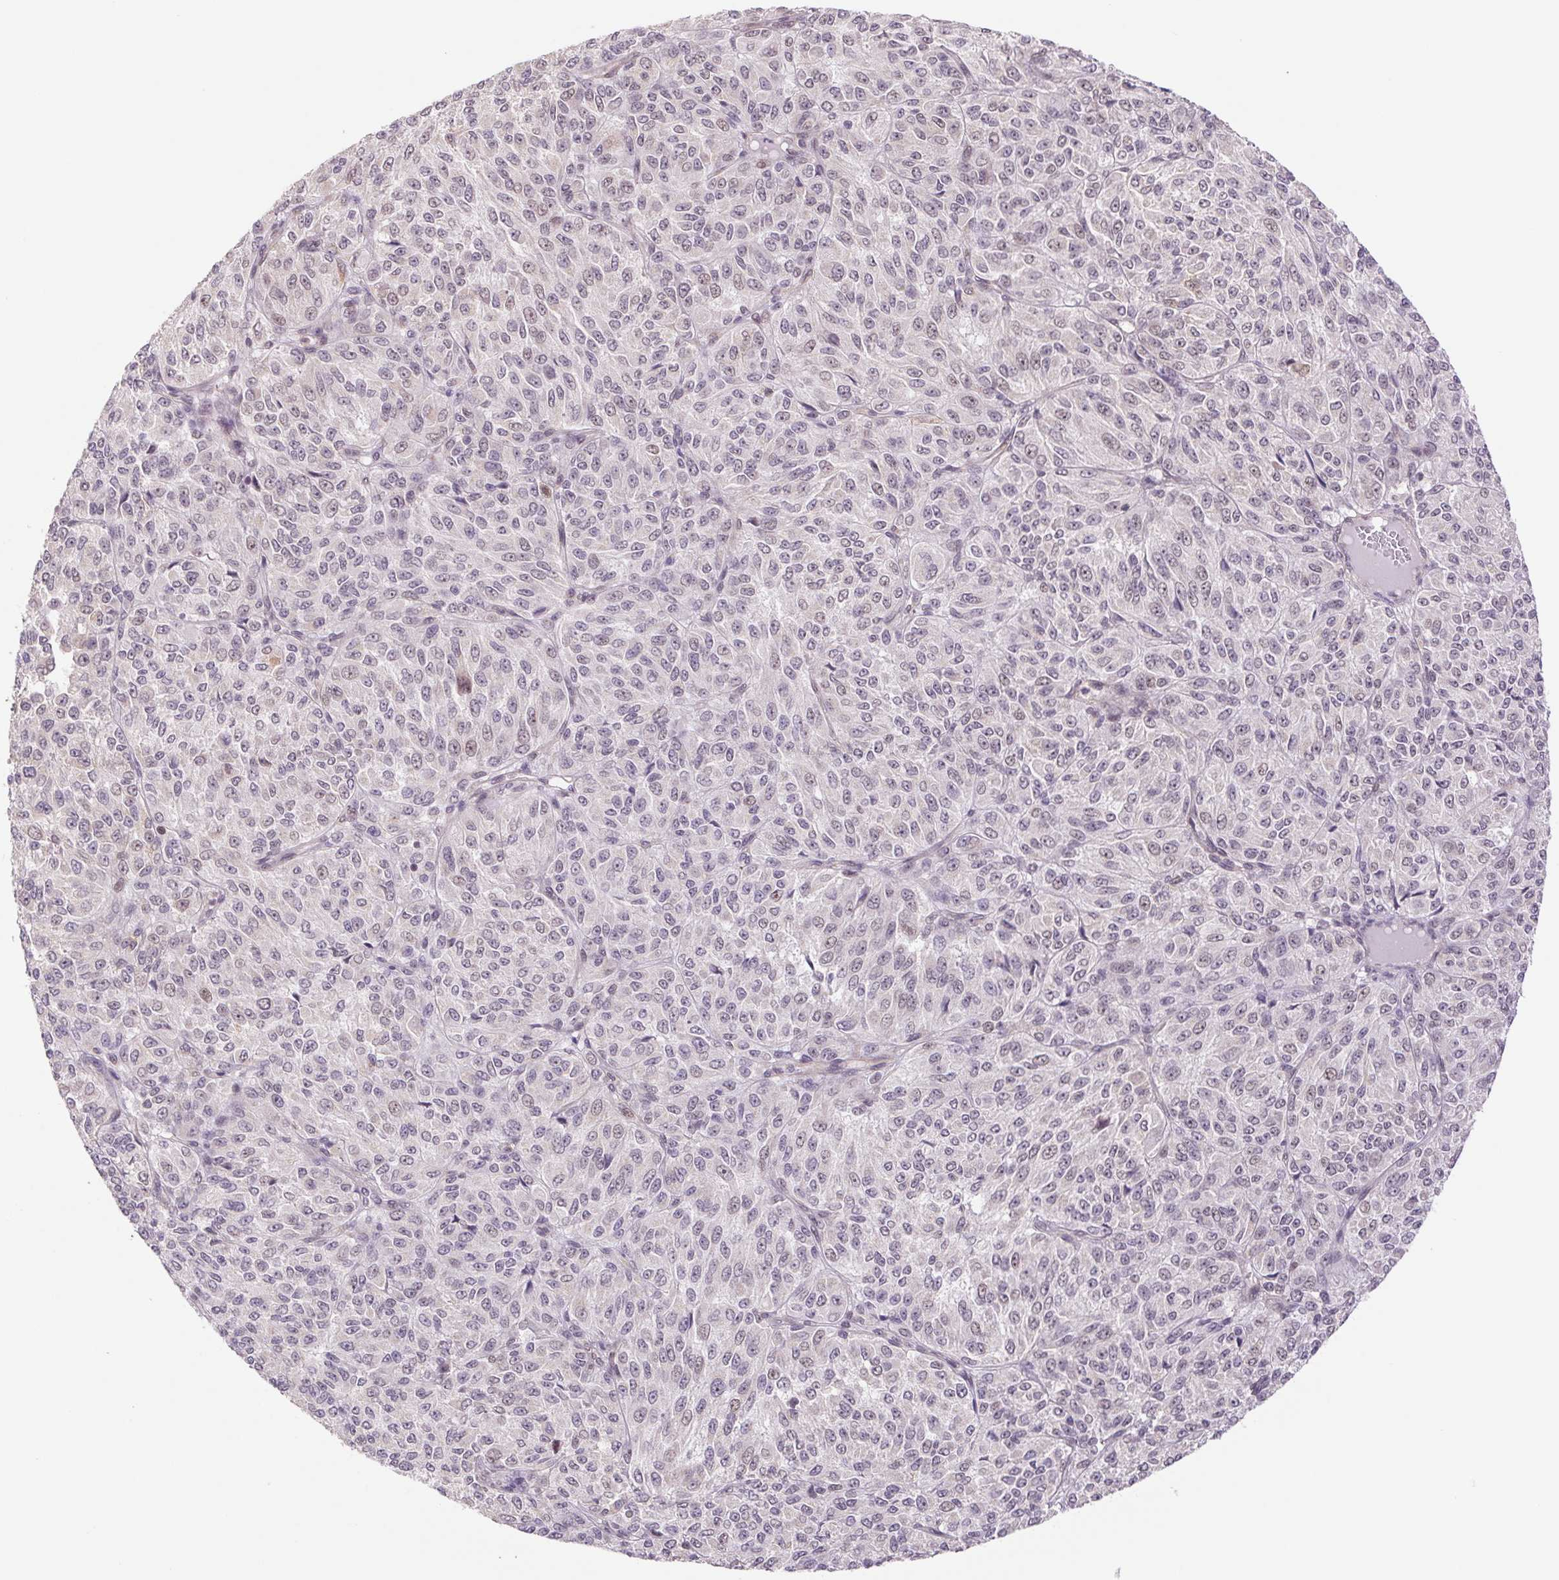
{"staining": {"intensity": "weak", "quantity": "<25%", "location": "nuclear"}, "tissue": "melanoma", "cell_type": "Tumor cells", "image_type": "cancer", "snomed": [{"axis": "morphology", "description": "Malignant melanoma, Metastatic site"}, {"axis": "topography", "description": "Brain"}], "caption": "Tumor cells show no significant protein staining in melanoma.", "gene": "CWC25", "patient": {"sex": "female", "age": 56}}